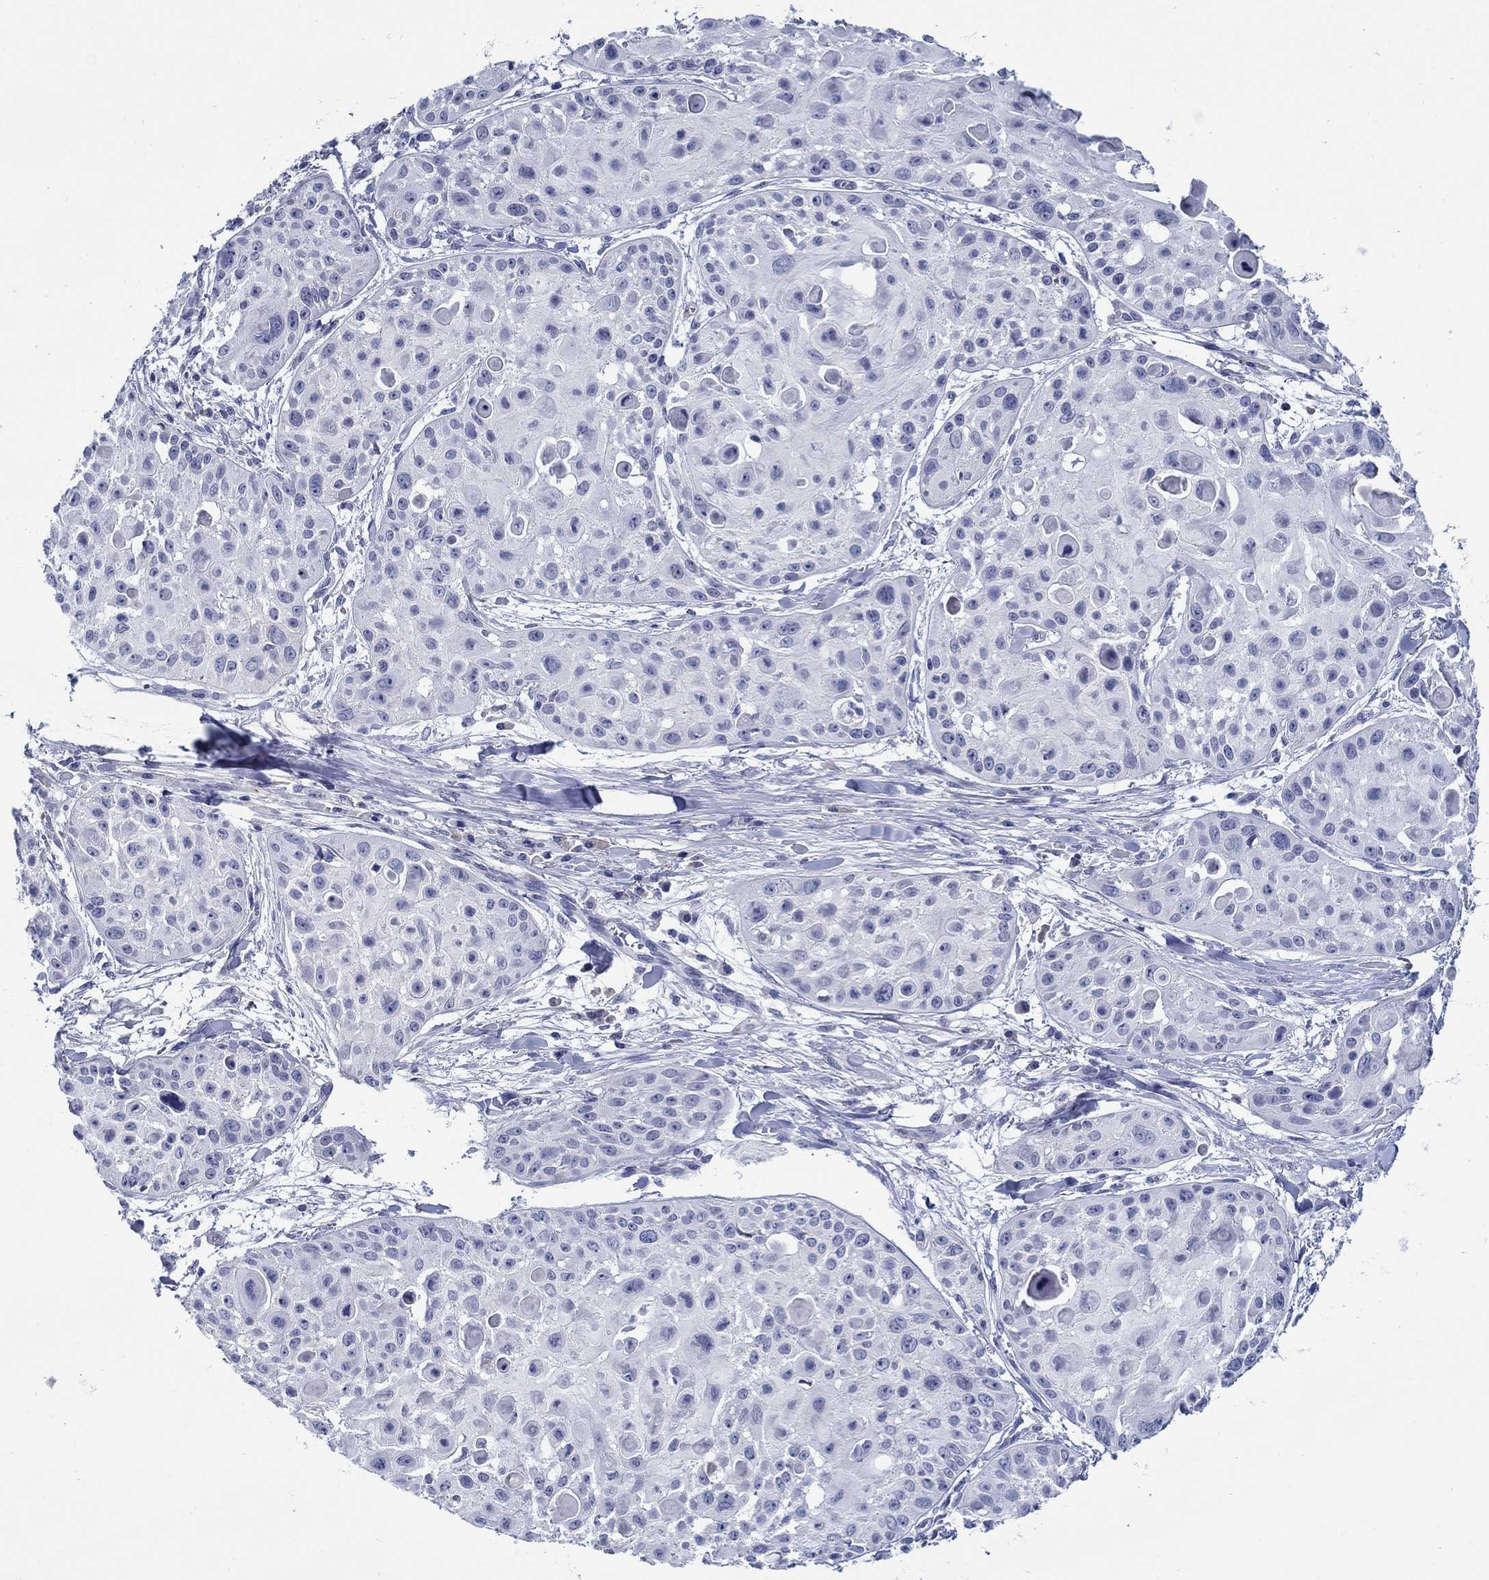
{"staining": {"intensity": "negative", "quantity": "none", "location": "none"}, "tissue": "skin cancer", "cell_type": "Tumor cells", "image_type": "cancer", "snomed": [{"axis": "morphology", "description": "Squamous cell carcinoma, NOS"}, {"axis": "topography", "description": "Skin"}, {"axis": "topography", "description": "Anal"}], "caption": "Immunohistochemistry (IHC) photomicrograph of neoplastic tissue: skin cancer stained with DAB (3,3'-diaminobenzidine) reveals no significant protein positivity in tumor cells. (IHC, brightfield microscopy, high magnification).", "gene": "MC2R", "patient": {"sex": "female", "age": 75}}